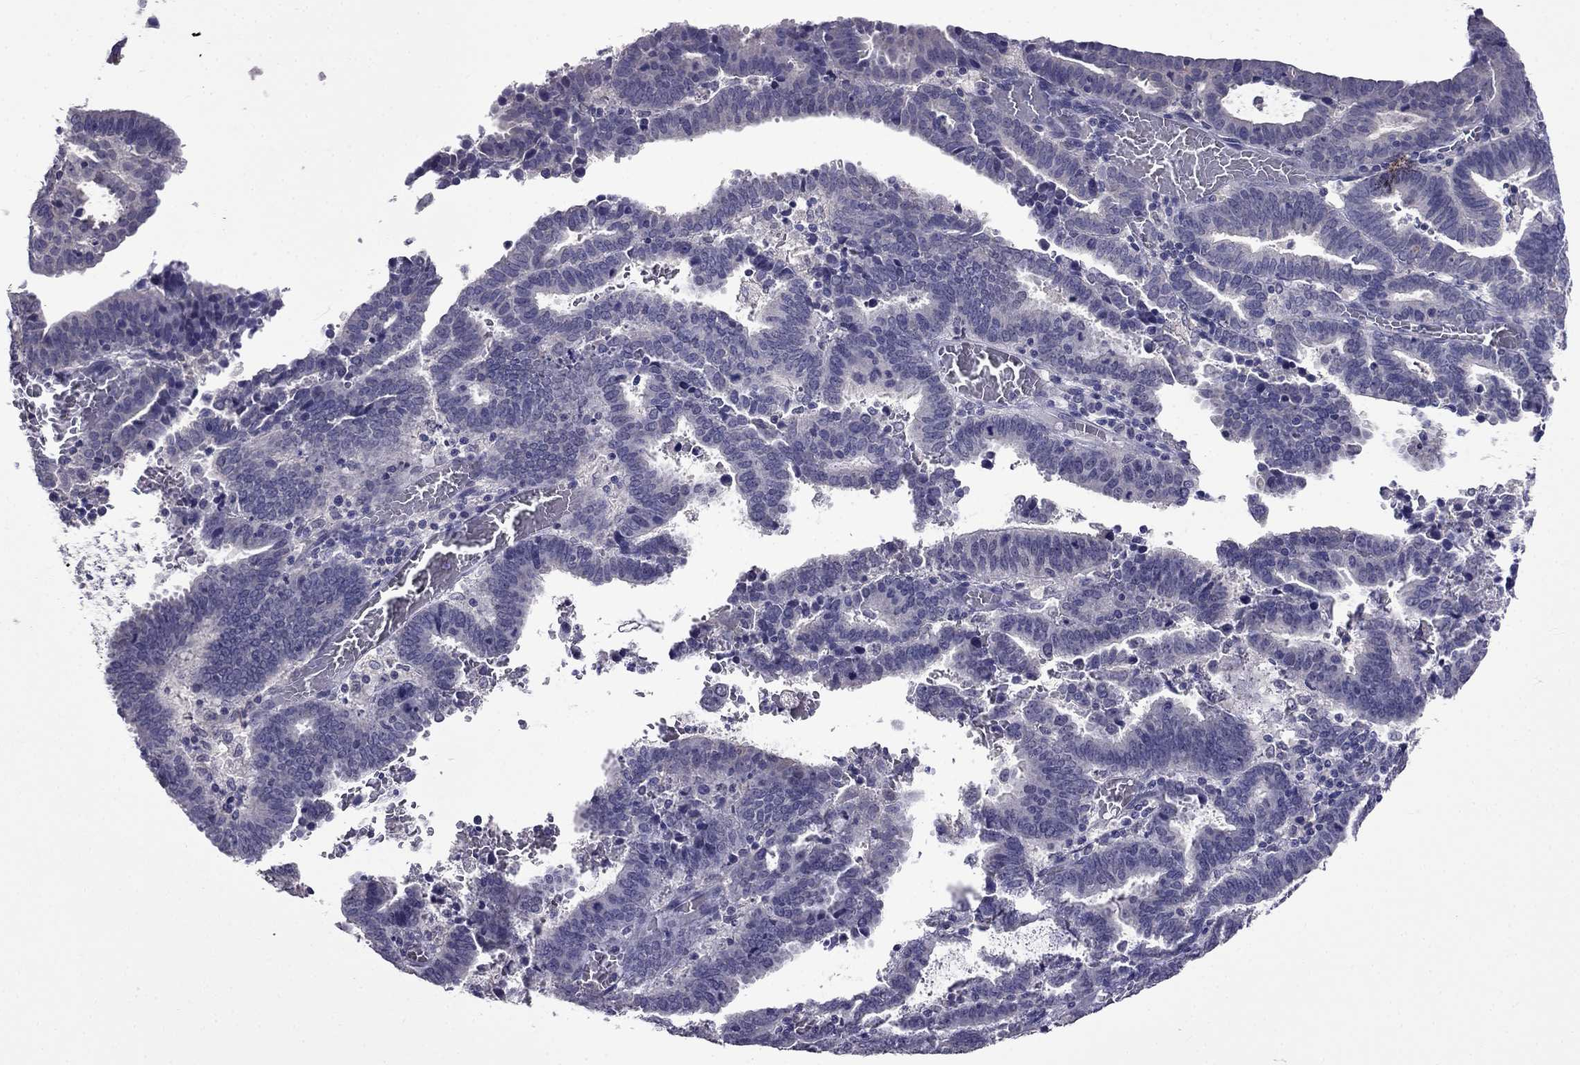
{"staining": {"intensity": "negative", "quantity": "none", "location": "none"}, "tissue": "endometrial cancer", "cell_type": "Tumor cells", "image_type": "cancer", "snomed": [{"axis": "morphology", "description": "Adenocarcinoma, NOS"}, {"axis": "topography", "description": "Uterus"}], "caption": "DAB (3,3'-diaminobenzidine) immunohistochemical staining of human adenocarcinoma (endometrial) reveals no significant staining in tumor cells. Brightfield microscopy of immunohistochemistry (IHC) stained with DAB (3,3'-diaminobenzidine) (brown) and hematoxylin (blue), captured at high magnification.", "gene": "AQP9", "patient": {"sex": "female", "age": 83}}